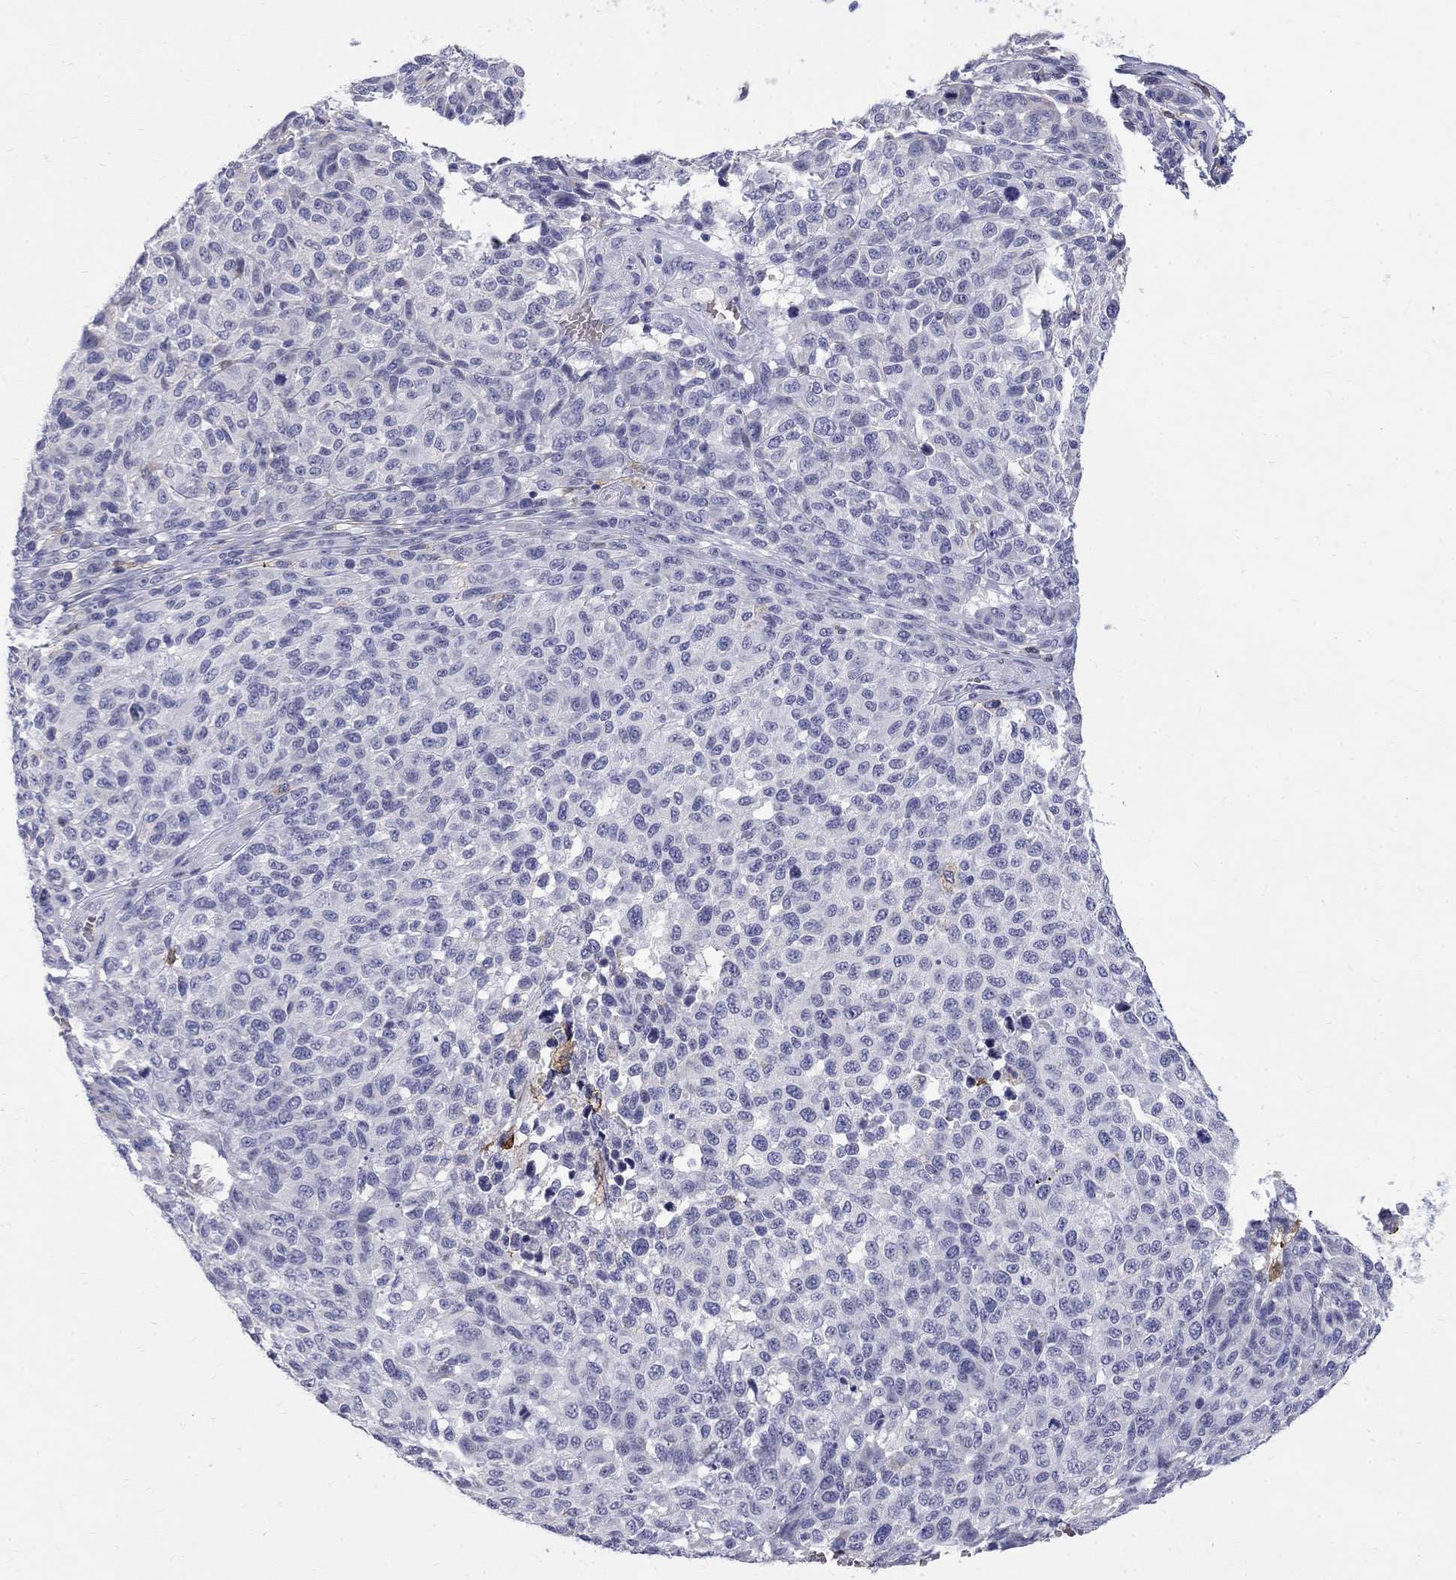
{"staining": {"intensity": "negative", "quantity": "none", "location": "none"}, "tissue": "melanoma", "cell_type": "Tumor cells", "image_type": "cancer", "snomed": [{"axis": "morphology", "description": "Malignant melanoma, NOS"}, {"axis": "topography", "description": "Skin"}], "caption": "The photomicrograph reveals no significant positivity in tumor cells of melanoma.", "gene": "AGER", "patient": {"sex": "male", "age": 59}}